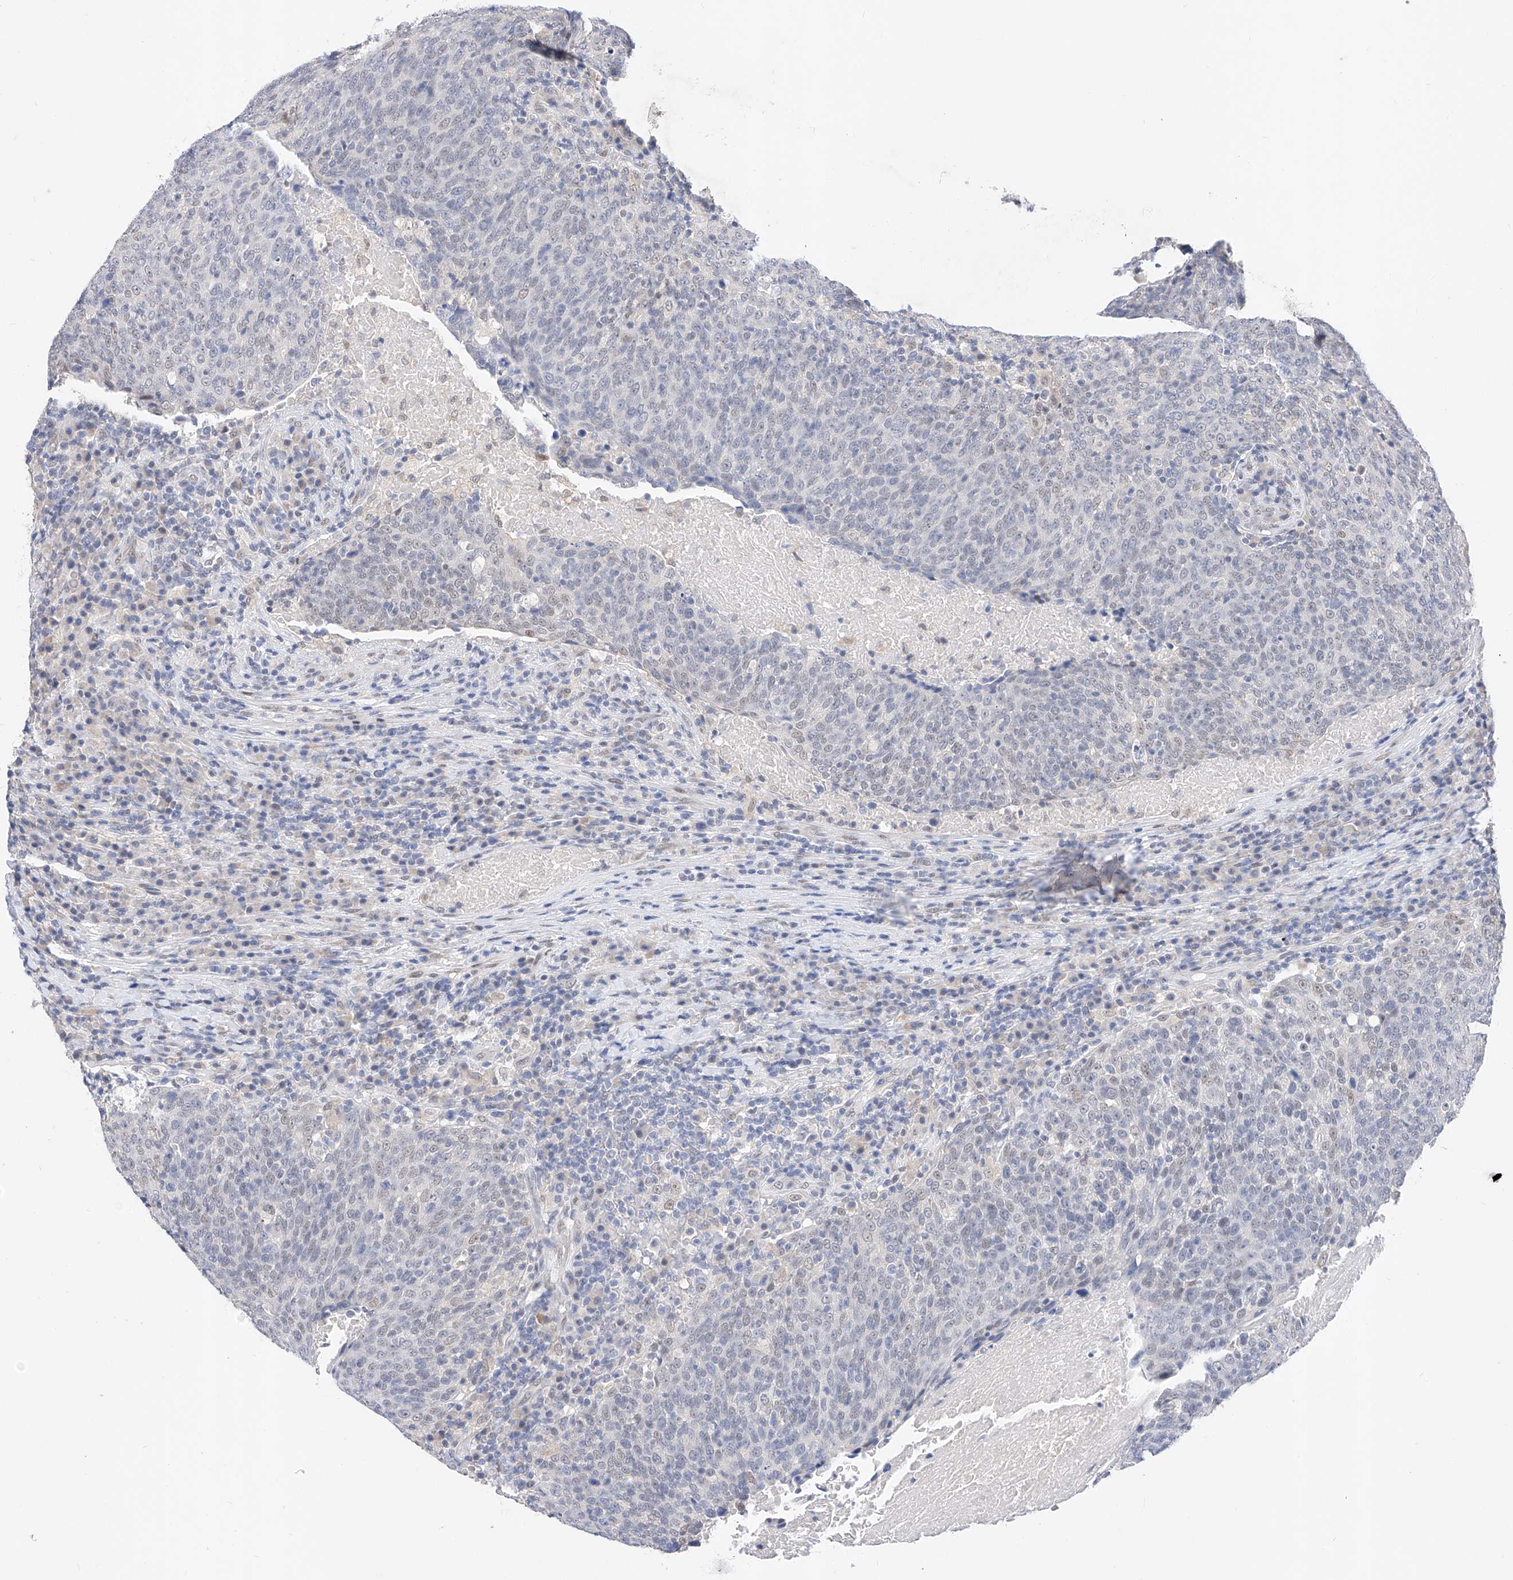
{"staining": {"intensity": "negative", "quantity": "none", "location": "none"}, "tissue": "head and neck cancer", "cell_type": "Tumor cells", "image_type": "cancer", "snomed": [{"axis": "morphology", "description": "Squamous cell carcinoma, NOS"}, {"axis": "morphology", "description": "Squamous cell carcinoma, metastatic, NOS"}, {"axis": "topography", "description": "Lymph node"}, {"axis": "topography", "description": "Head-Neck"}], "caption": "High power microscopy photomicrograph of an immunohistochemistry image of squamous cell carcinoma (head and neck), revealing no significant staining in tumor cells.", "gene": "KCNJ1", "patient": {"sex": "male", "age": 62}}